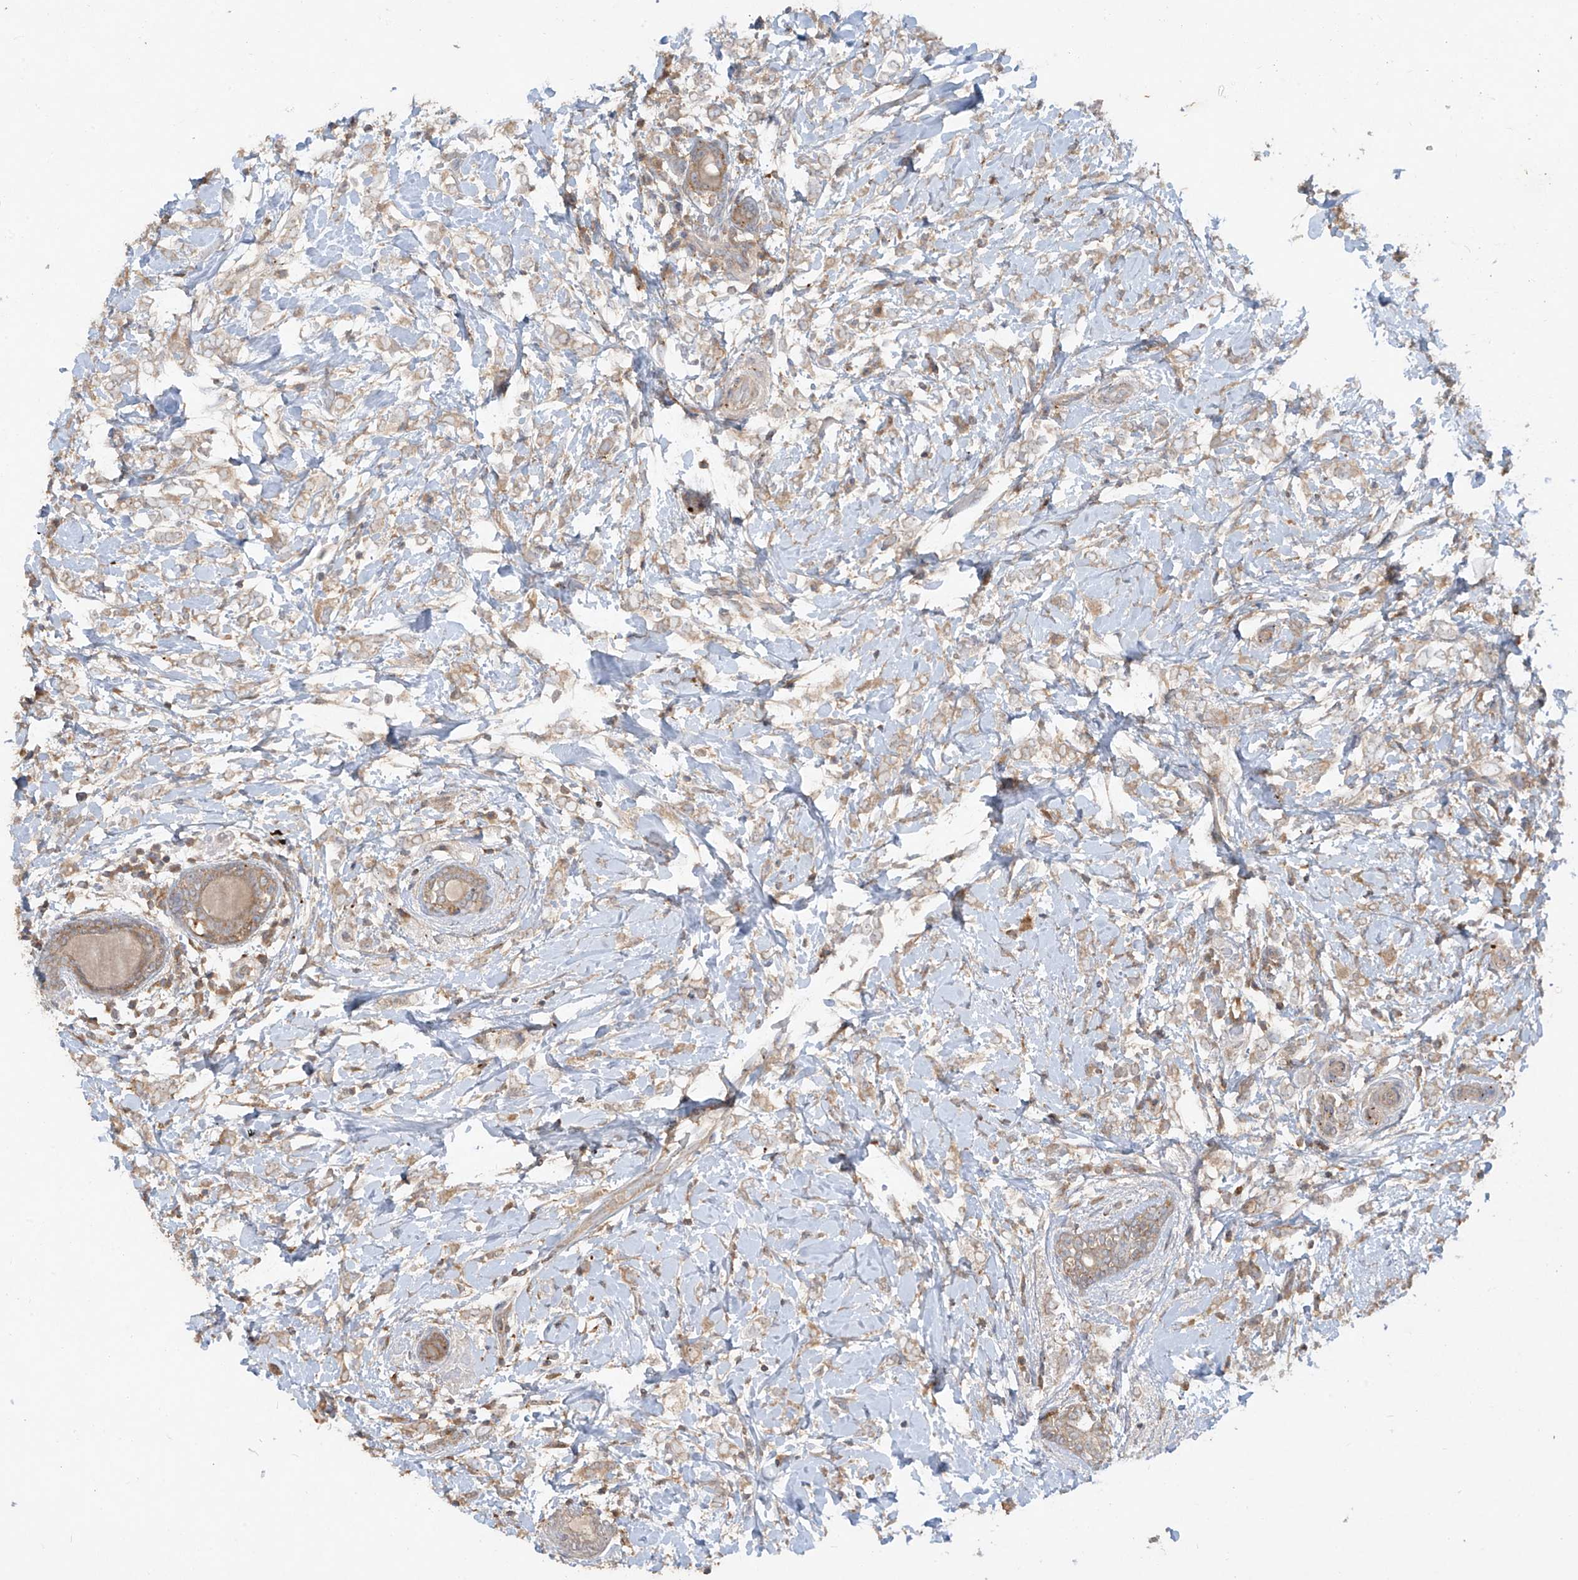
{"staining": {"intensity": "weak", "quantity": ">75%", "location": "cytoplasmic/membranous"}, "tissue": "breast cancer", "cell_type": "Tumor cells", "image_type": "cancer", "snomed": [{"axis": "morphology", "description": "Normal tissue, NOS"}, {"axis": "morphology", "description": "Lobular carcinoma"}, {"axis": "topography", "description": "Breast"}], "caption": "Protein staining by immunohistochemistry demonstrates weak cytoplasmic/membranous expression in about >75% of tumor cells in lobular carcinoma (breast).", "gene": "LDAH", "patient": {"sex": "female", "age": 47}}